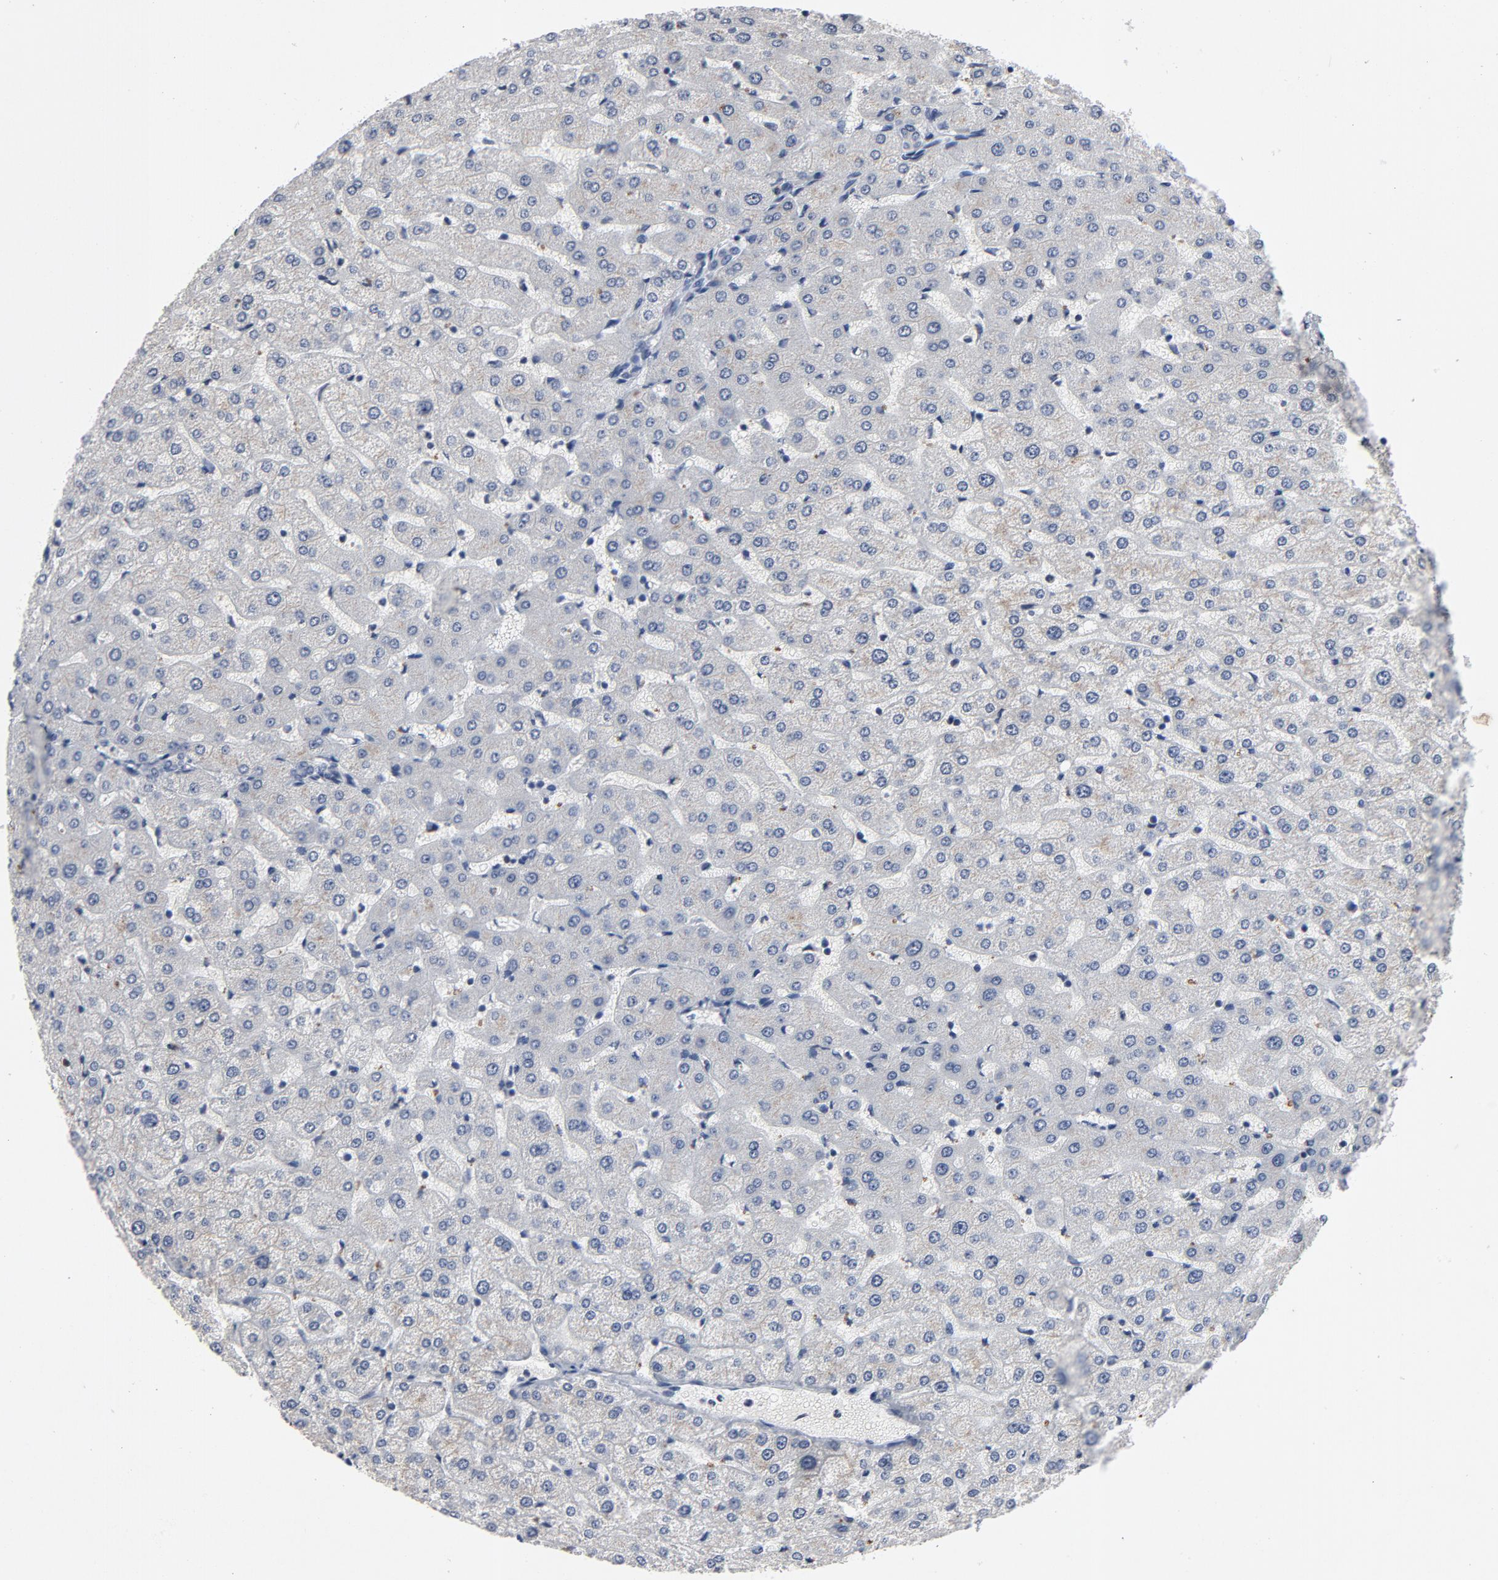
{"staining": {"intensity": "negative", "quantity": "none", "location": "none"}, "tissue": "liver", "cell_type": "Cholangiocytes", "image_type": "normal", "snomed": [{"axis": "morphology", "description": "Normal tissue, NOS"}, {"axis": "morphology", "description": "Fibrosis, NOS"}, {"axis": "topography", "description": "Liver"}], "caption": "Human liver stained for a protein using immunohistochemistry demonstrates no staining in cholangiocytes.", "gene": "TCL1A", "patient": {"sex": "female", "age": 29}}